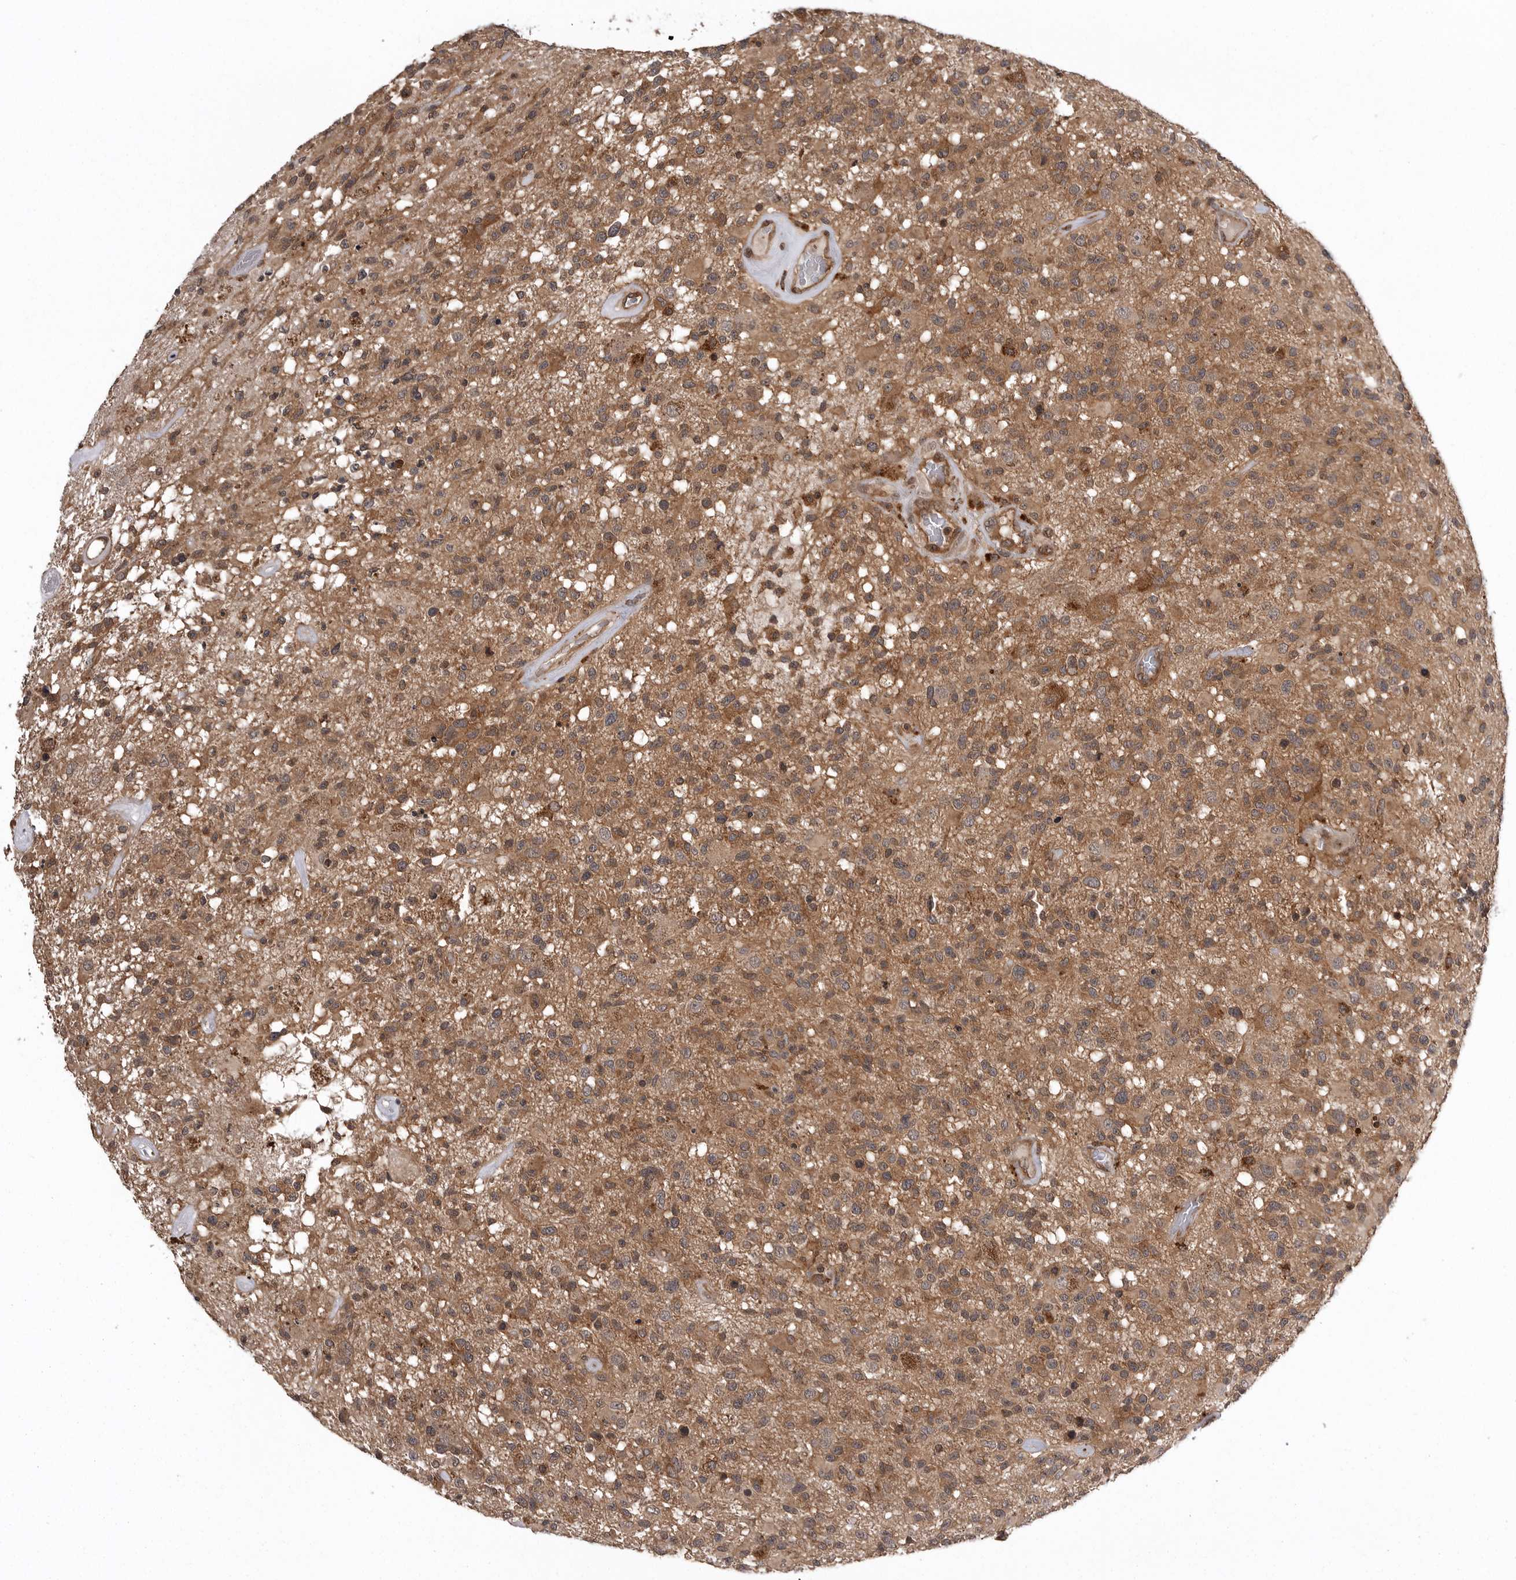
{"staining": {"intensity": "moderate", "quantity": ">75%", "location": "cytoplasmic/membranous"}, "tissue": "glioma", "cell_type": "Tumor cells", "image_type": "cancer", "snomed": [{"axis": "morphology", "description": "Glioma, malignant, High grade"}, {"axis": "morphology", "description": "Glioblastoma, NOS"}, {"axis": "topography", "description": "Brain"}], "caption": "IHC of human glioma displays medium levels of moderate cytoplasmic/membranous expression in about >75% of tumor cells.", "gene": "AOAH", "patient": {"sex": "male", "age": 60}}